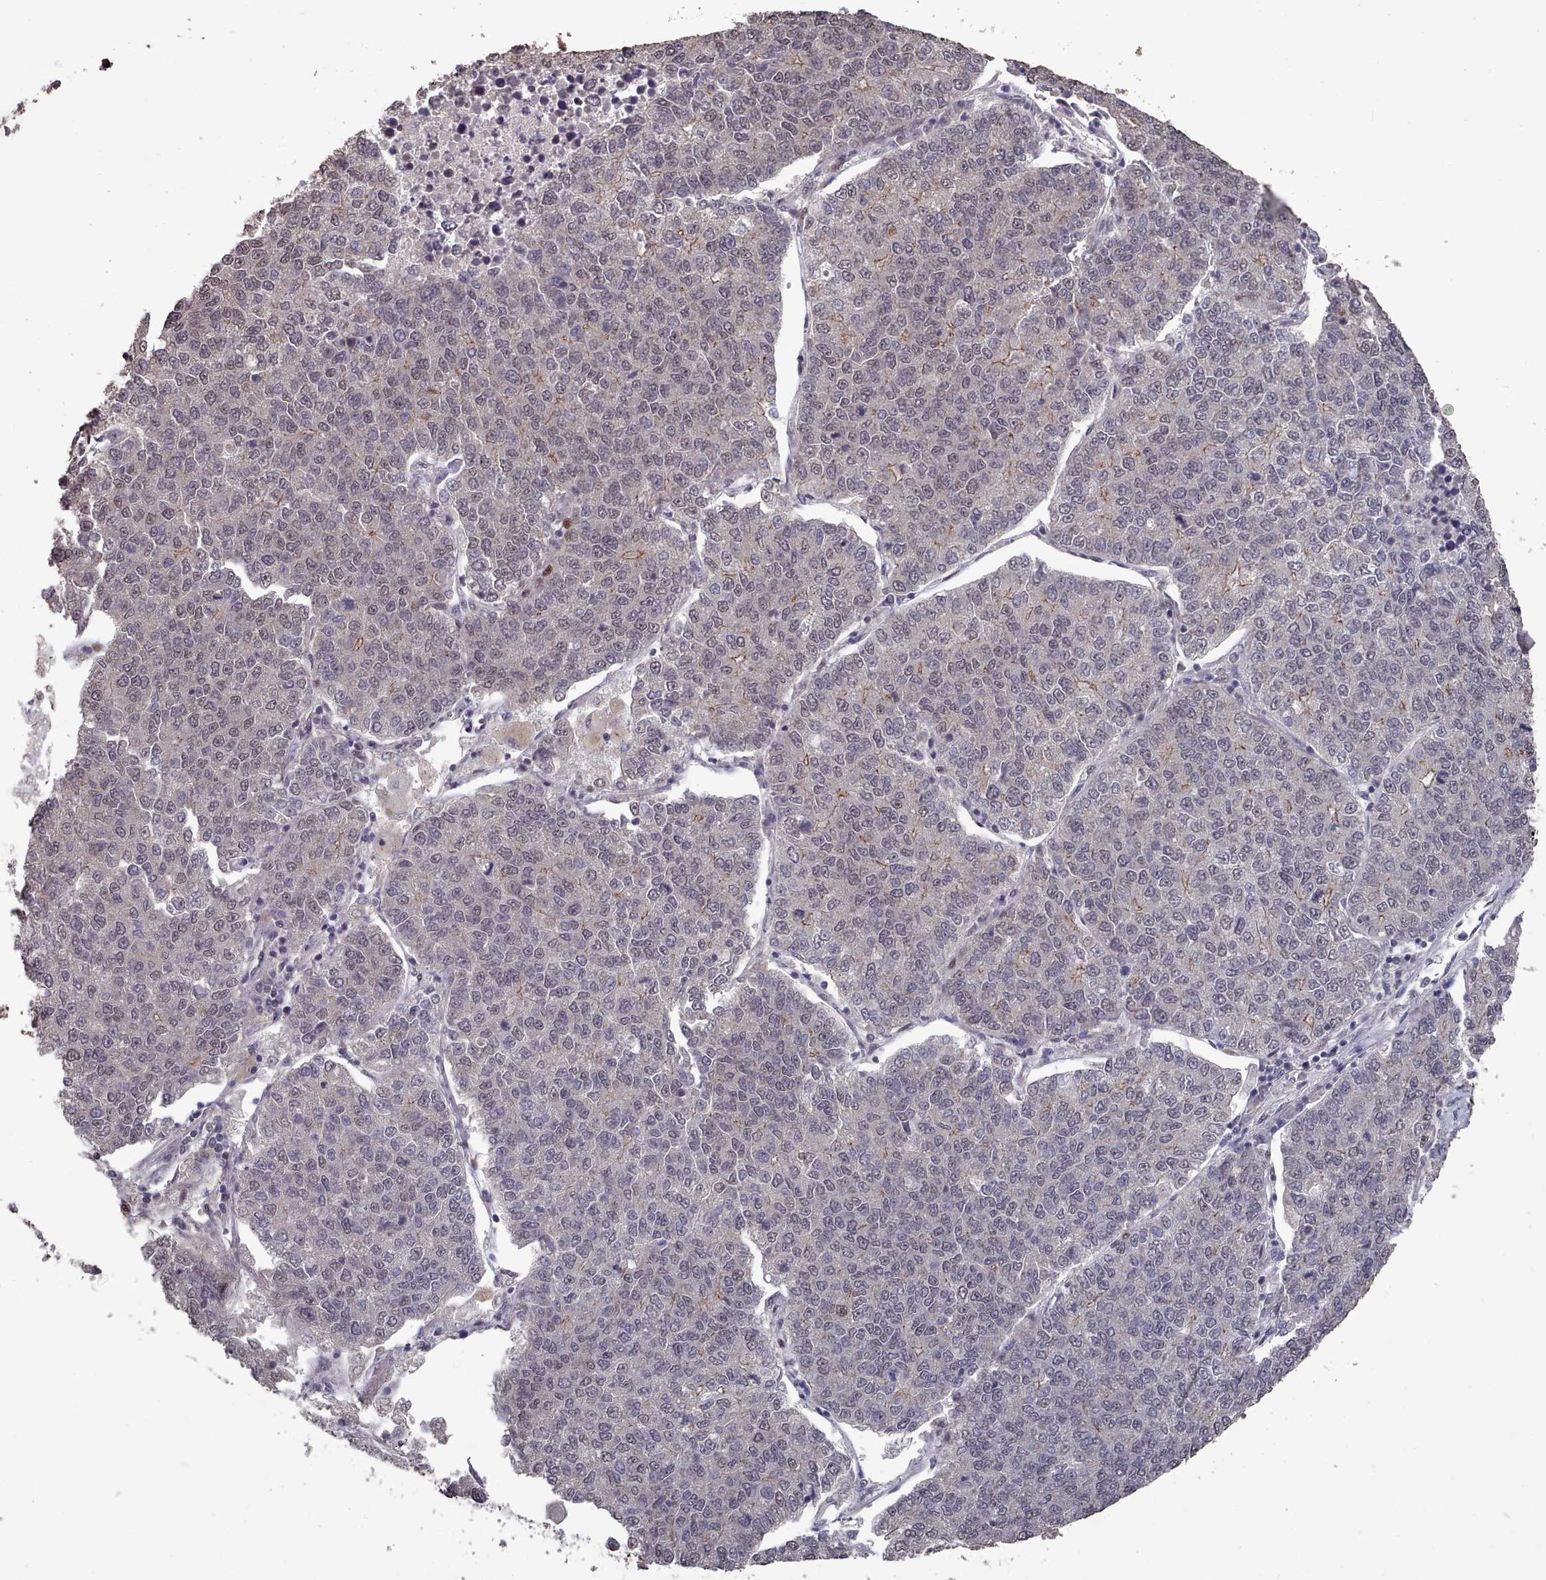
{"staining": {"intensity": "moderate", "quantity": "<25%", "location": "cytoplasmic/membranous,nuclear"}, "tissue": "lung cancer", "cell_type": "Tumor cells", "image_type": "cancer", "snomed": [{"axis": "morphology", "description": "Adenocarcinoma, NOS"}, {"axis": "topography", "description": "Lung"}], "caption": "A brown stain shows moderate cytoplasmic/membranous and nuclear positivity of a protein in lung cancer (adenocarcinoma) tumor cells. Nuclei are stained in blue.", "gene": "PNRC2", "patient": {"sex": "male", "age": 49}}